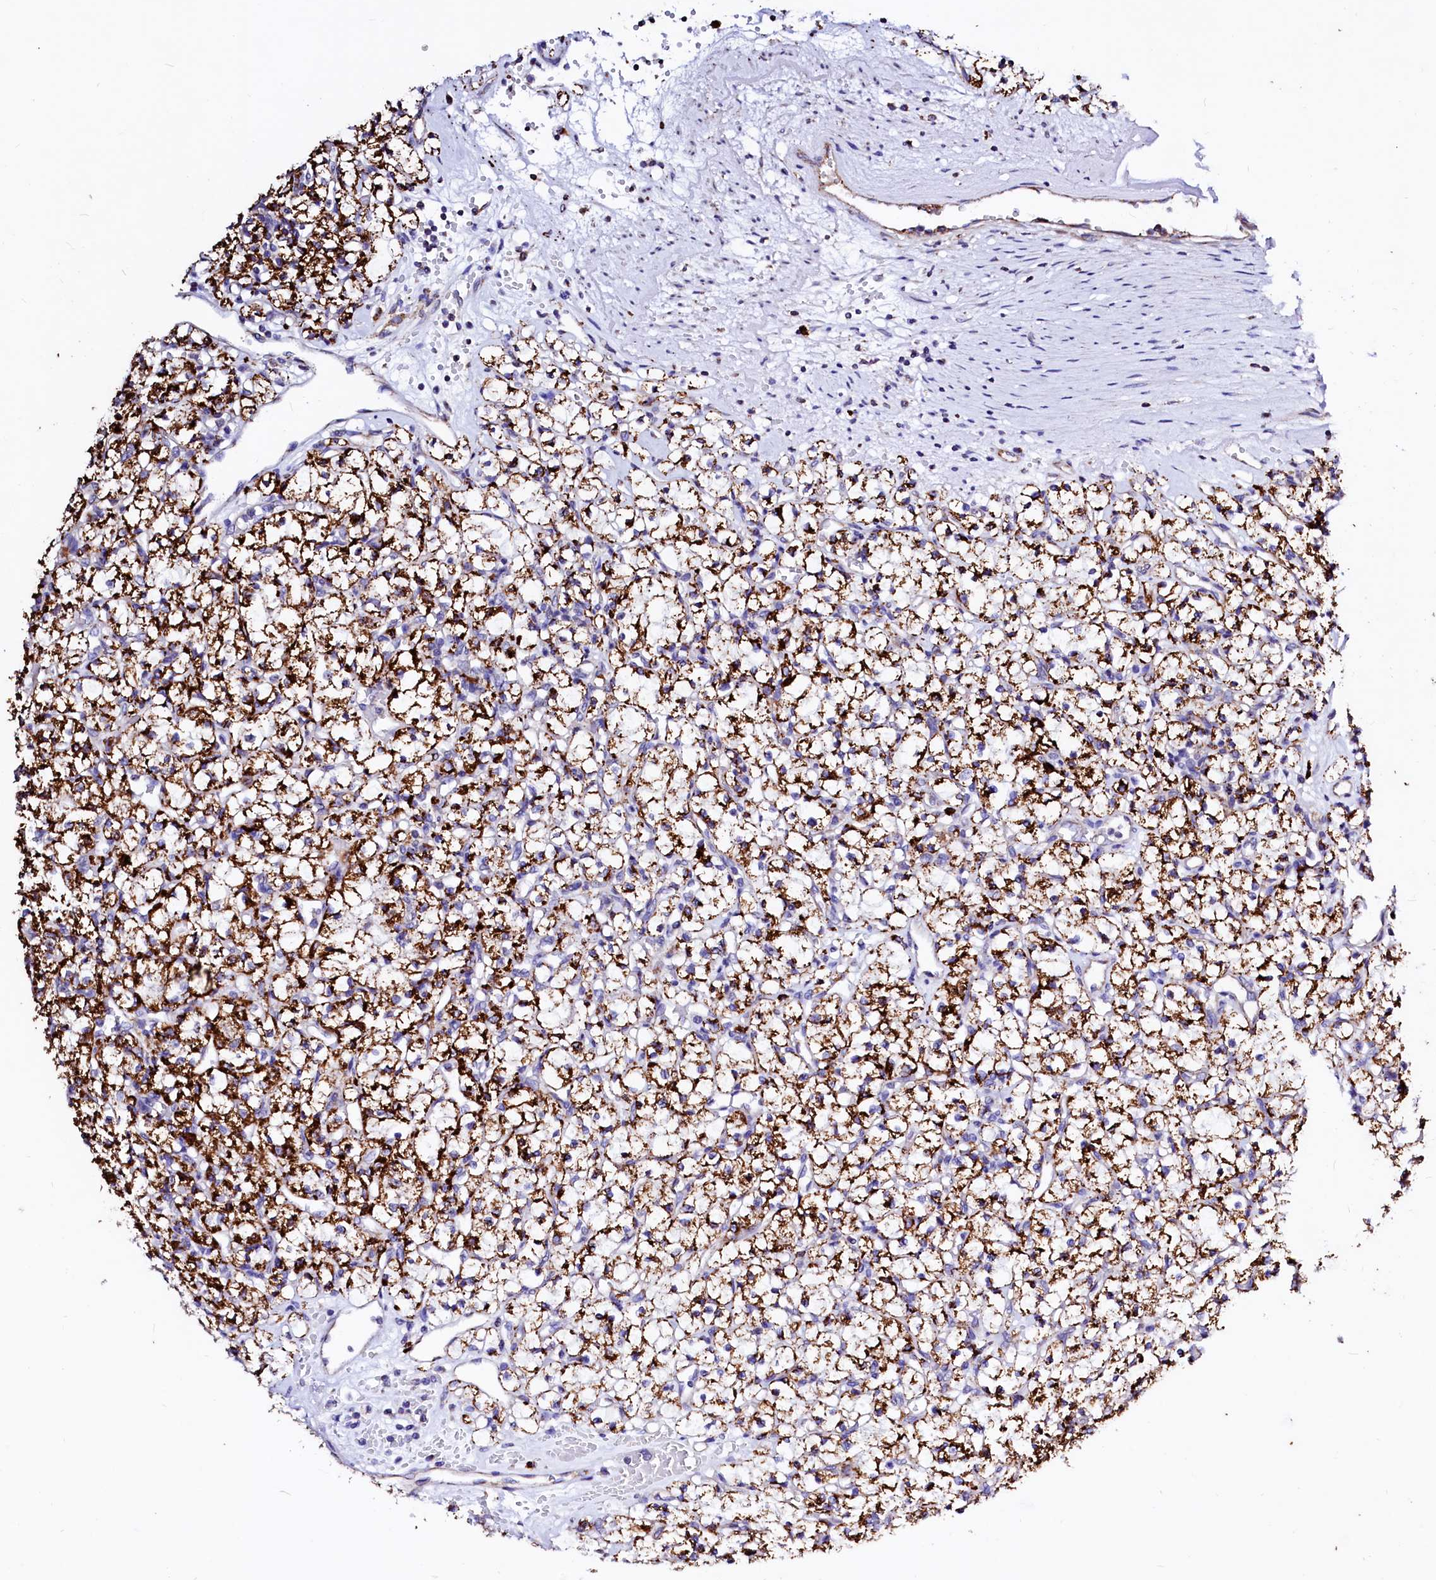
{"staining": {"intensity": "strong", "quantity": ">75%", "location": "cytoplasmic/membranous"}, "tissue": "renal cancer", "cell_type": "Tumor cells", "image_type": "cancer", "snomed": [{"axis": "morphology", "description": "Adenocarcinoma, NOS"}, {"axis": "topography", "description": "Kidney"}], "caption": "About >75% of tumor cells in human renal adenocarcinoma exhibit strong cytoplasmic/membranous protein staining as visualized by brown immunohistochemical staining.", "gene": "MAOB", "patient": {"sex": "female", "age": 59}}